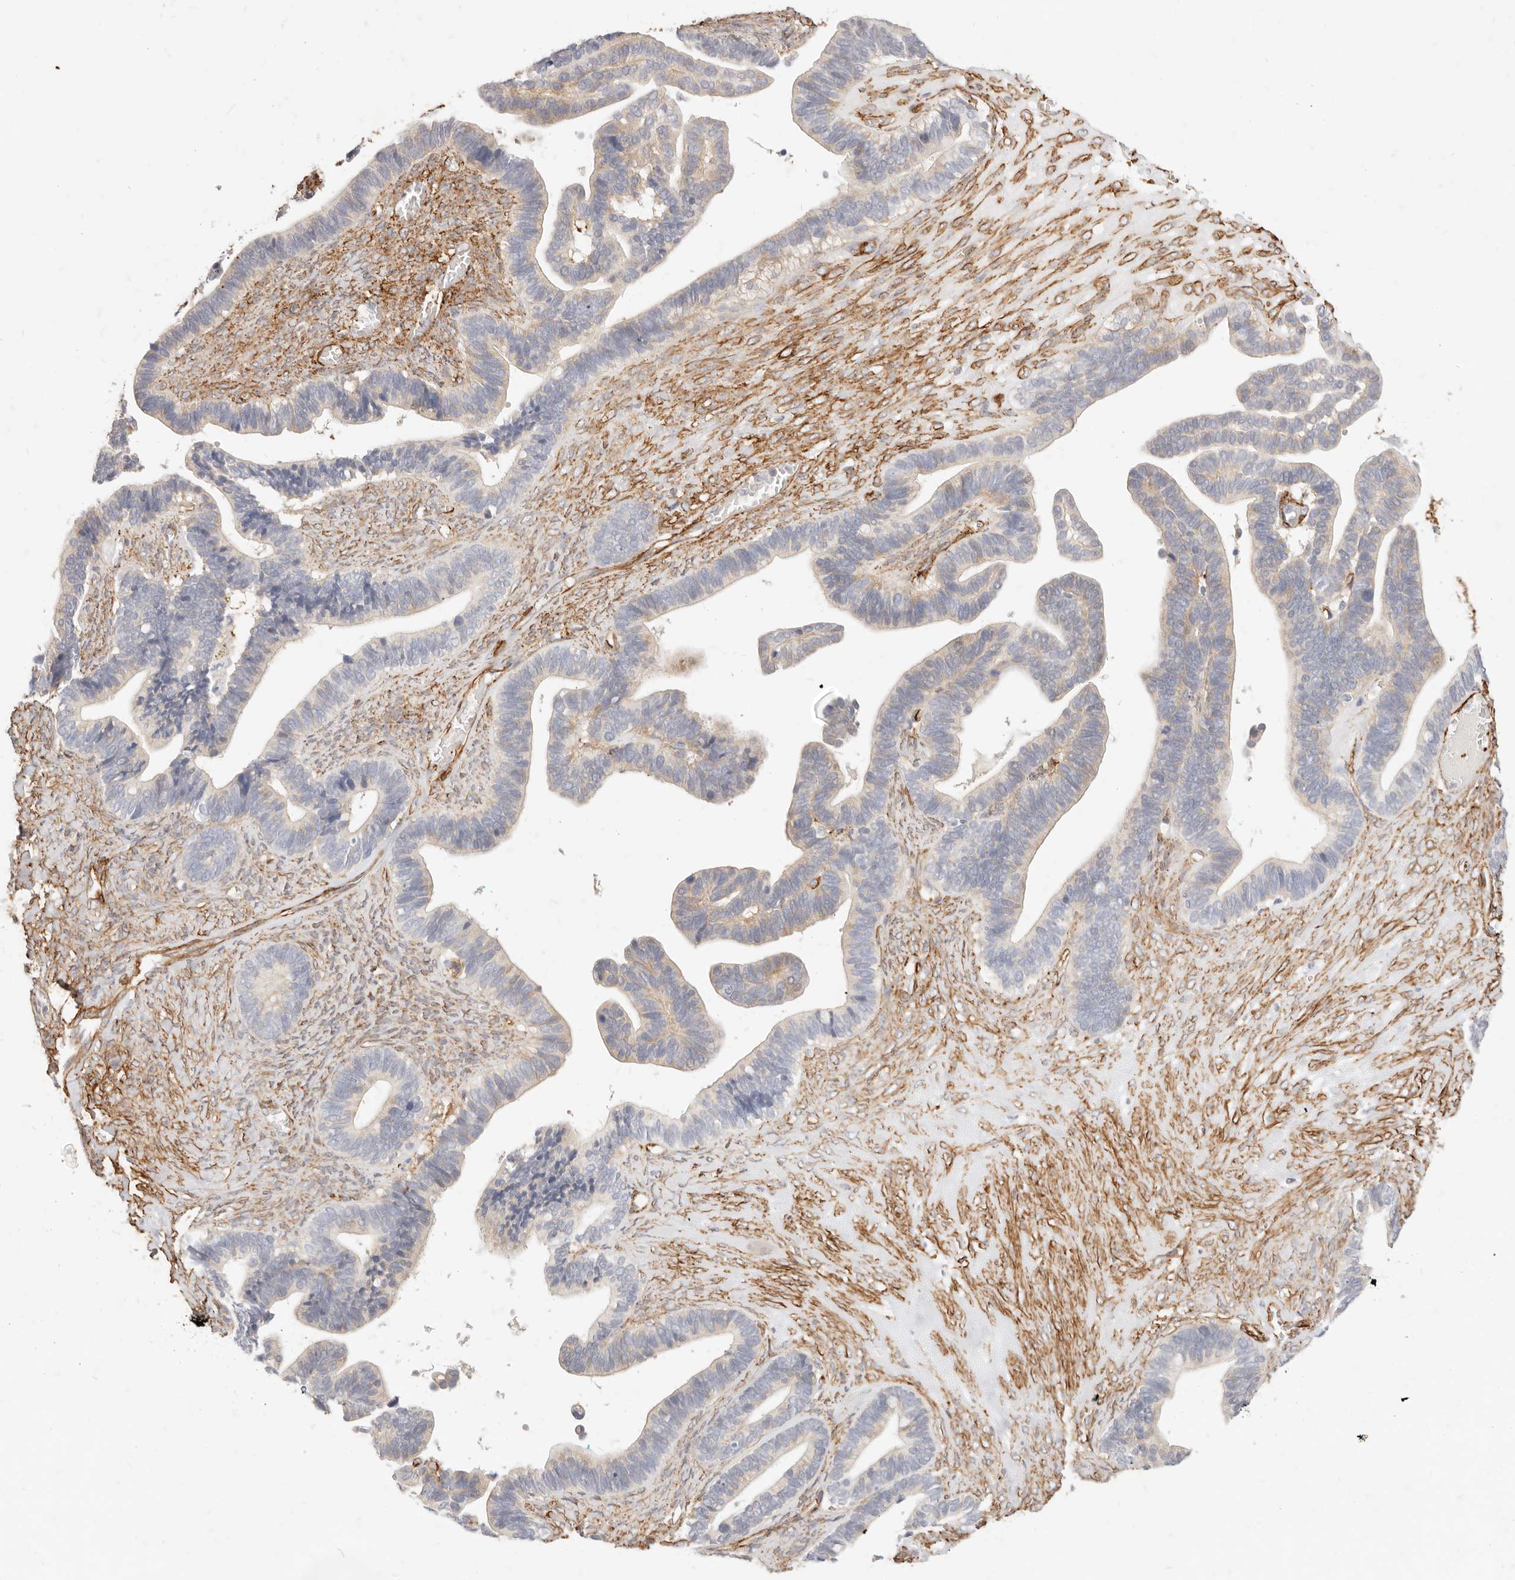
{"staining": {"intensity": "moderate", "quantity": "<25%", "location": "cytoplasmic/membranous"}, "tissue": "ovarian cancer", "cell_type": "Tumor cells", "image_type": "cancer", "snomed": [{"axis": "morphology", "description": "Cystadenocarcinoma, serous, NOS"}, {"axis": "topography", "description": "Ovary"}], "caption": "Protein staining of ovarian cancer (serous cystadenocarcinoma) tissue displays moderate cytoplasmic/membranous staining in about <25% of tumor cells.", "gene": "TMTC2", "patient": {"sex": "female", "age": 56}}